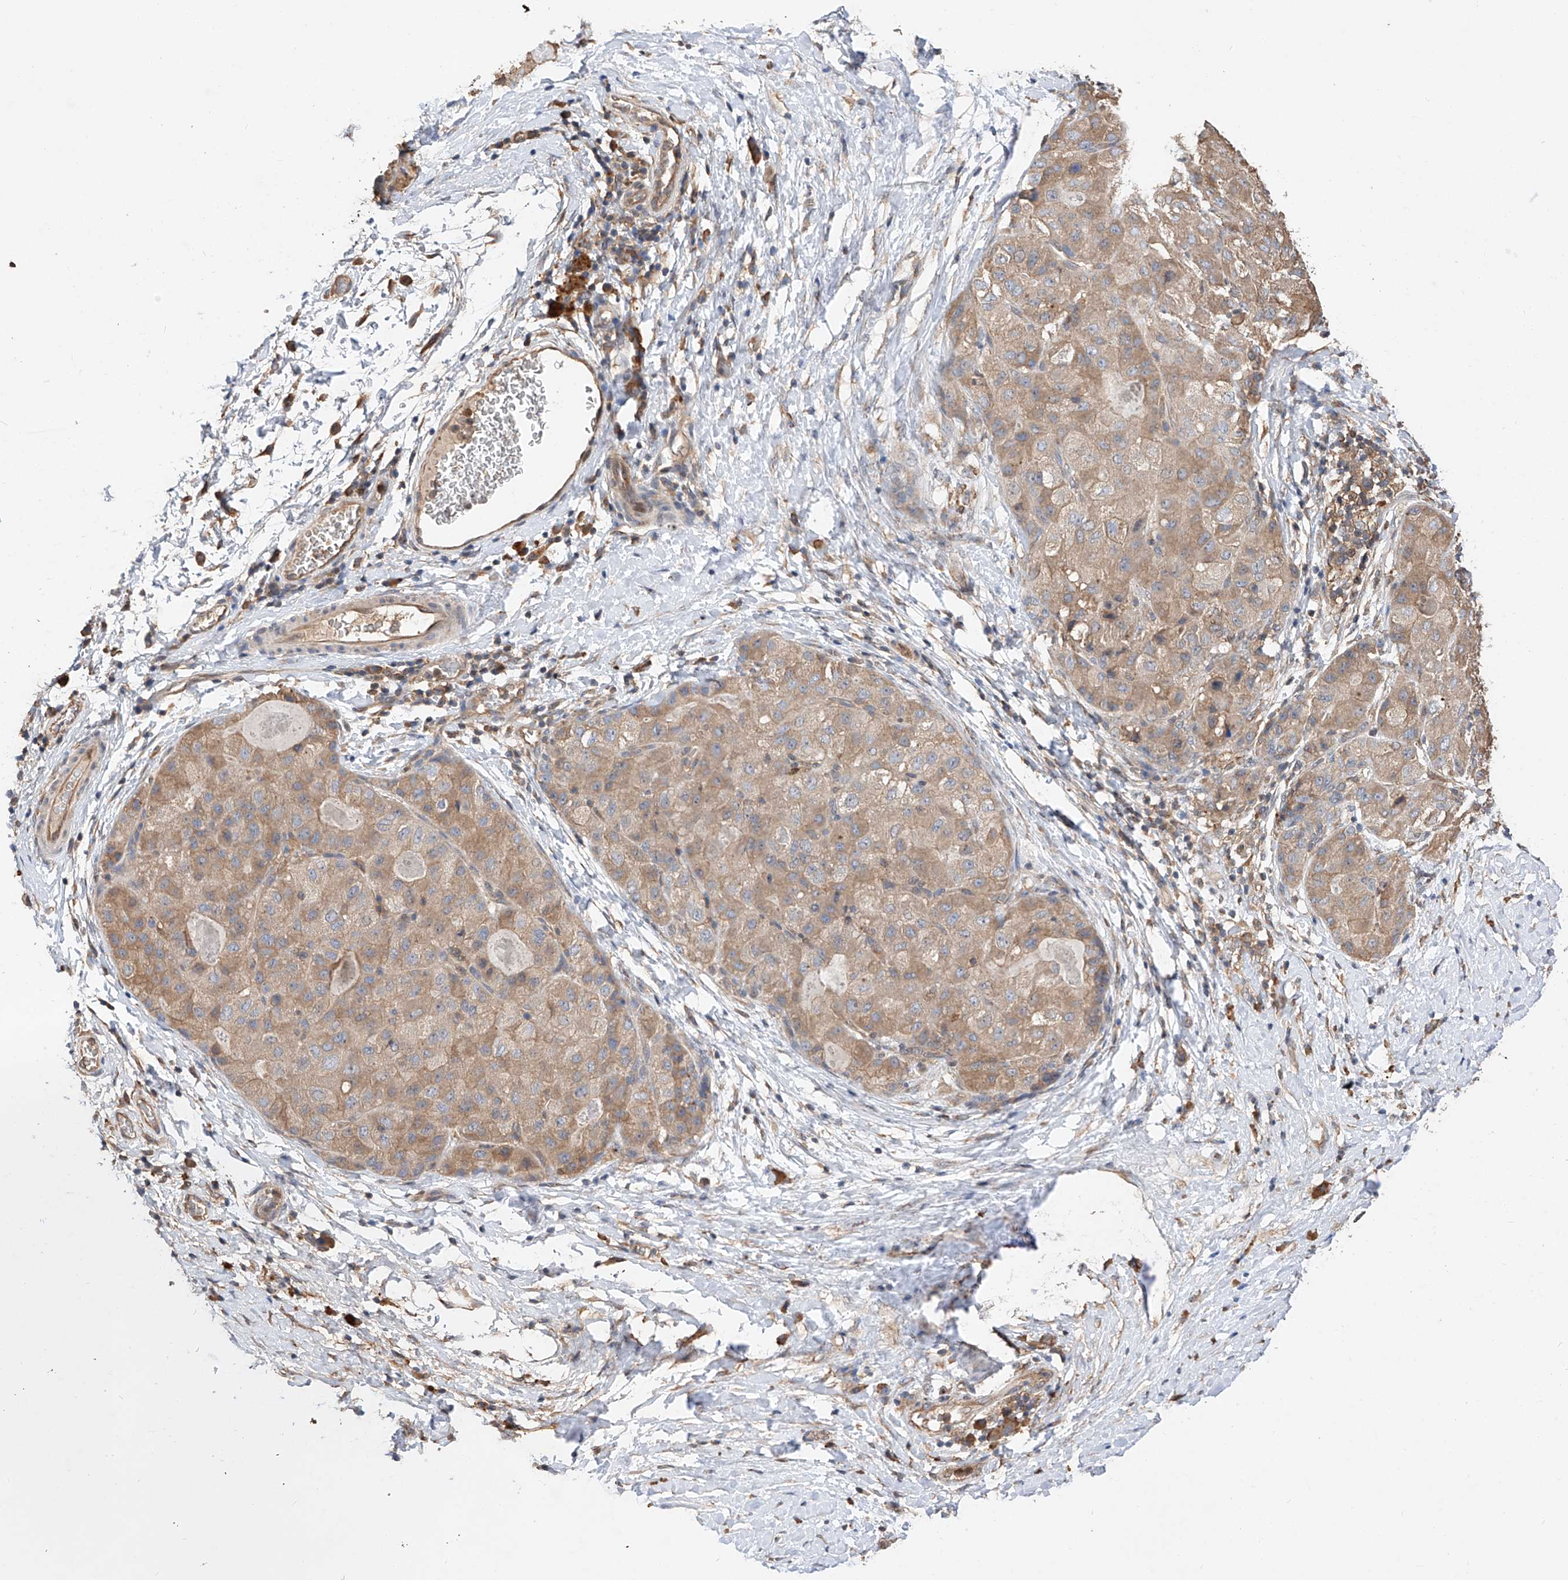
{"staining": {"intensity": "moderate", "quantity": ">75%", "location": "cytoplasmic/membranous"}, "tissue": "liver cancer", "cell_type": "Tumor cells", "image_type": "cancer", "snomed": [{"axis": "morphology", "description": "Carcinoma, Hepatocellular, NOS"}, {"axis": "topography", "description": "Liver"}], "caption": "About >75% of tumor cells in liver cancer exhibit moderate cytoplasmic/membranous protein staining as visualized by brown immunohistochemical staining.", "gene": "RILPL2", "patient": {"sex": "male", "age": 80}}